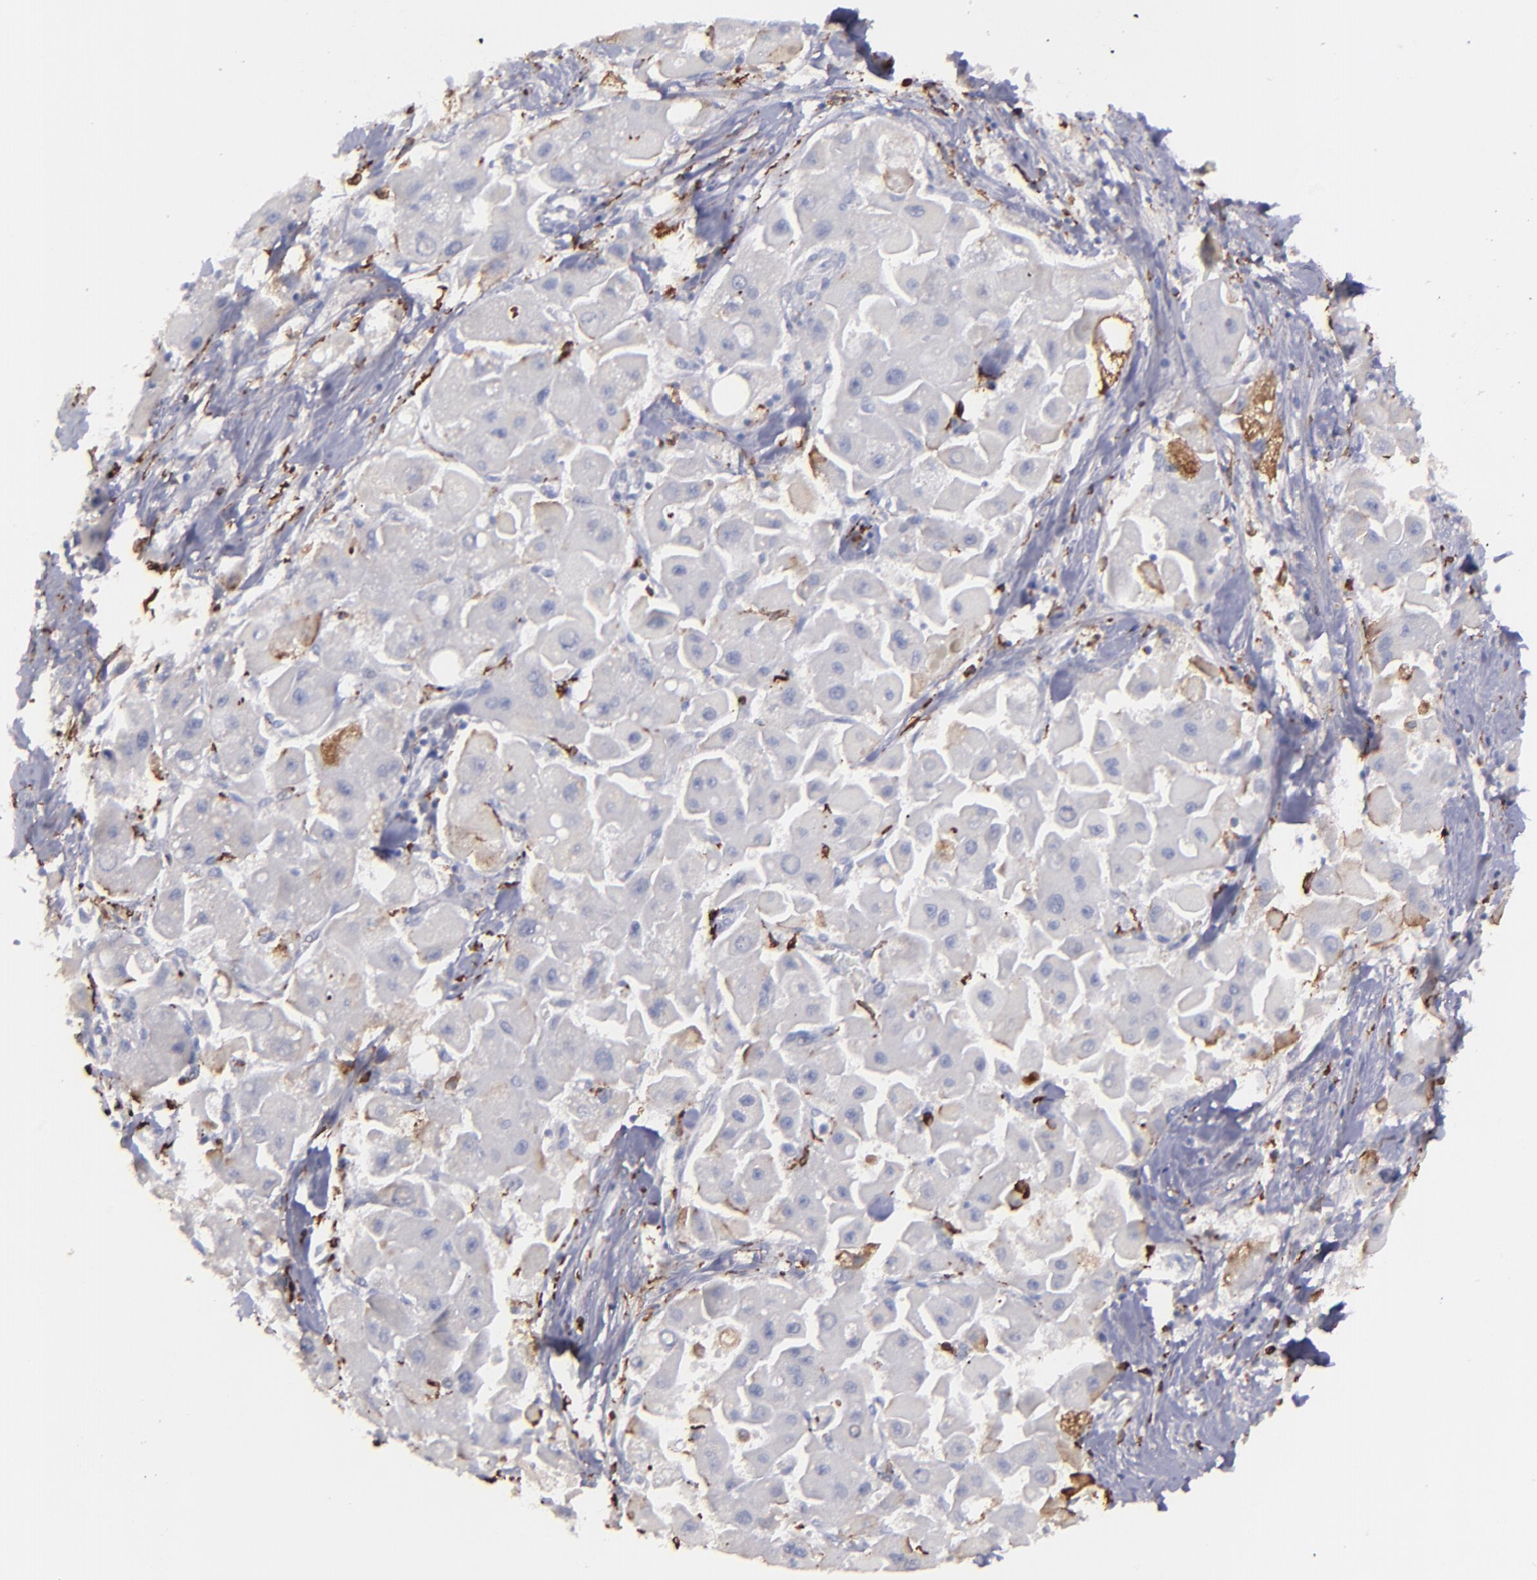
{"staining": {"intensity": "weak", "quantity": "<25%", "location": "cytoplasmic/membranous"}, "tissue": "liver cancer", "cell_type": "Tumor cells", "image_type": "cancer", "snomed": [{"axis": "morphology", "description": "Carcinoma, Hepatocellular, NOS"}, {"axis": "topography", "description": "Liver"}], "caption": "There is no significant expression in tumor cells of hepatocellular carcinoma (liver).", "gene": "C1QA", "patient": {"sex": "male", "age": 24}}